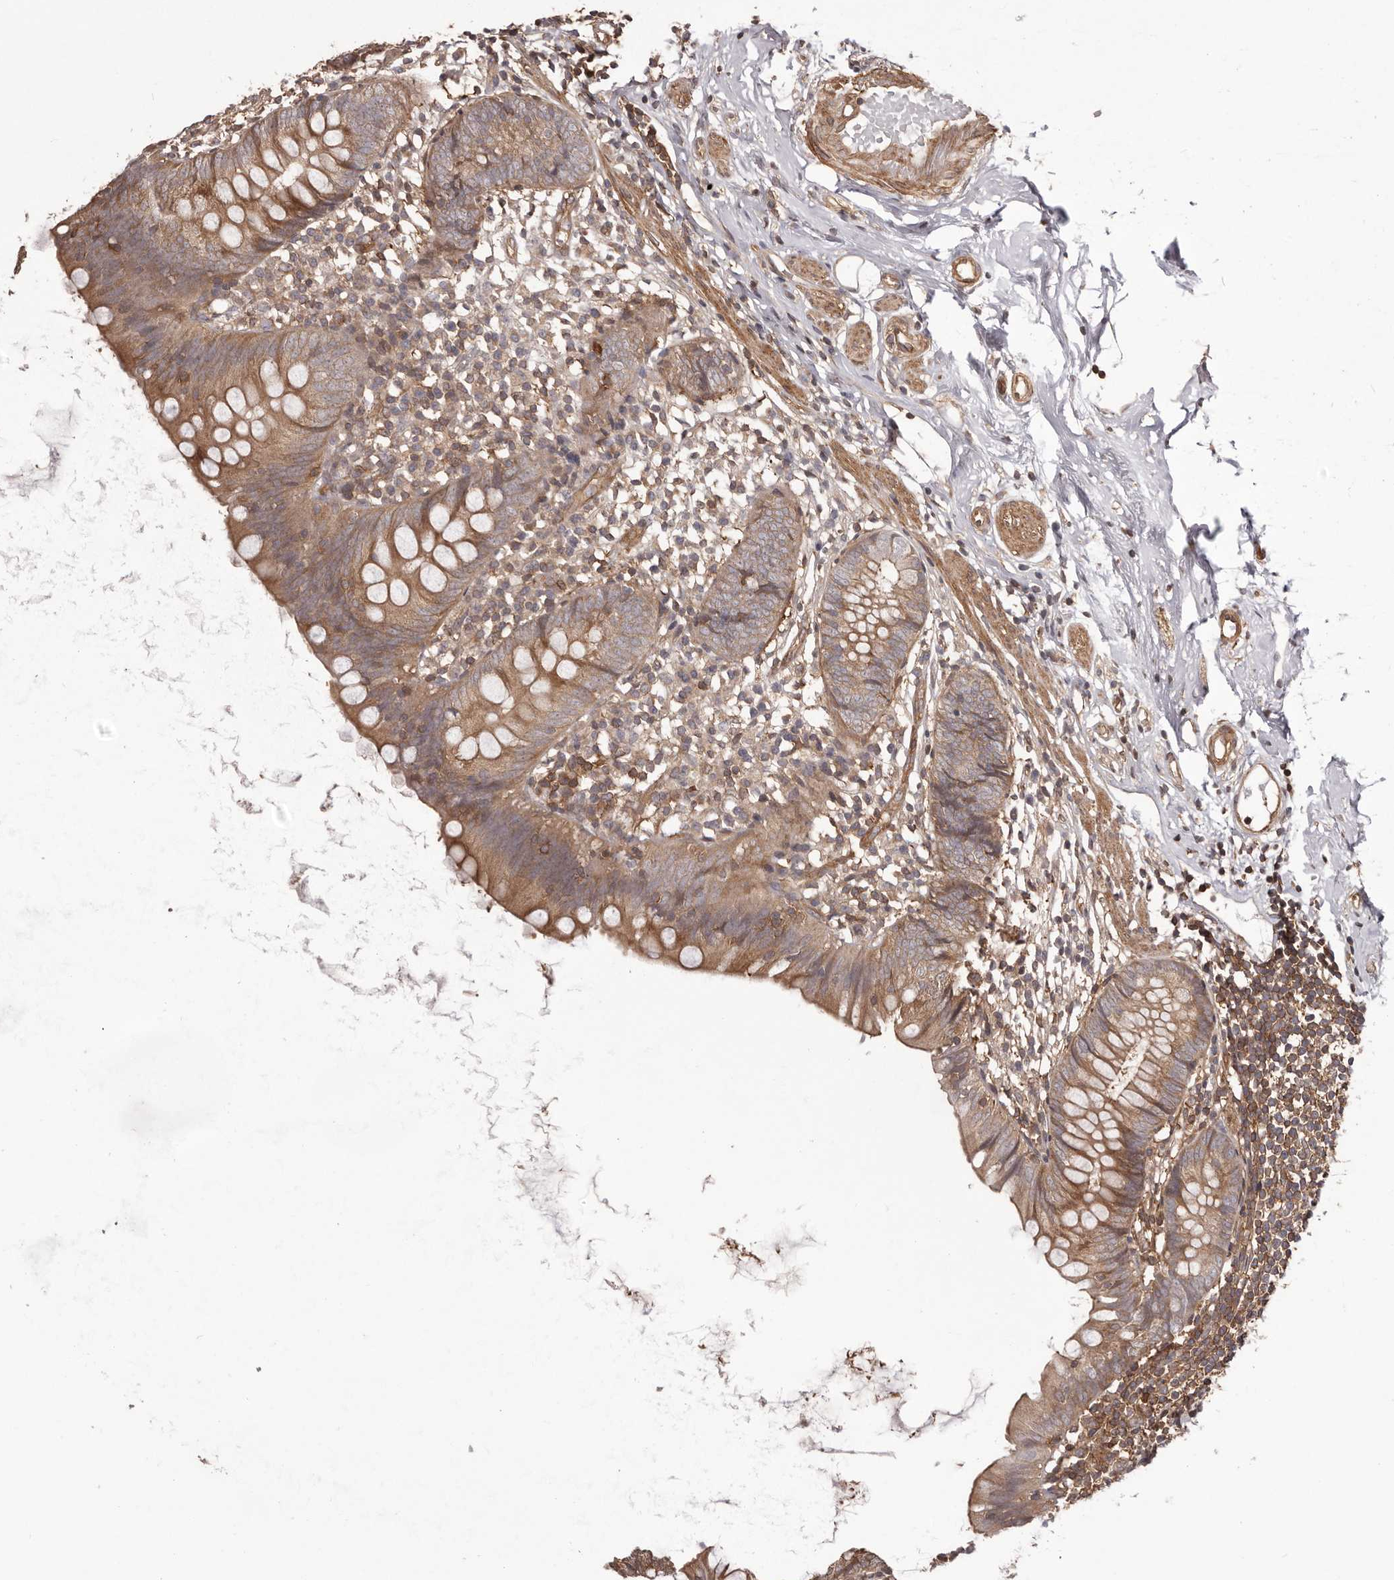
{"staining": {"intensity": "moderate", "quantity": ">75%", "location": "cytoplasmic/membranous"}, "tissue": "appendix", "cell_type": "Glandular cells", "image_type": "normal", "snomed": [{"axis": "morphology", "description": "Normal tissue, NOS"}, {"axis": "topography", "description": "Appendix"}], "caption": "A histopathology image of human appendix stained for a protein displays moderate cytoplasmic/membranous brown staining in glandular cells. Using DAB (3,3'-diaminobenzidine) (brown) and hematoxylin (blue) stains, captured at high magnification using brightfield microscopy.", "gene": "NFKBIA", "patient": {"sex": "female", "age": 62}}